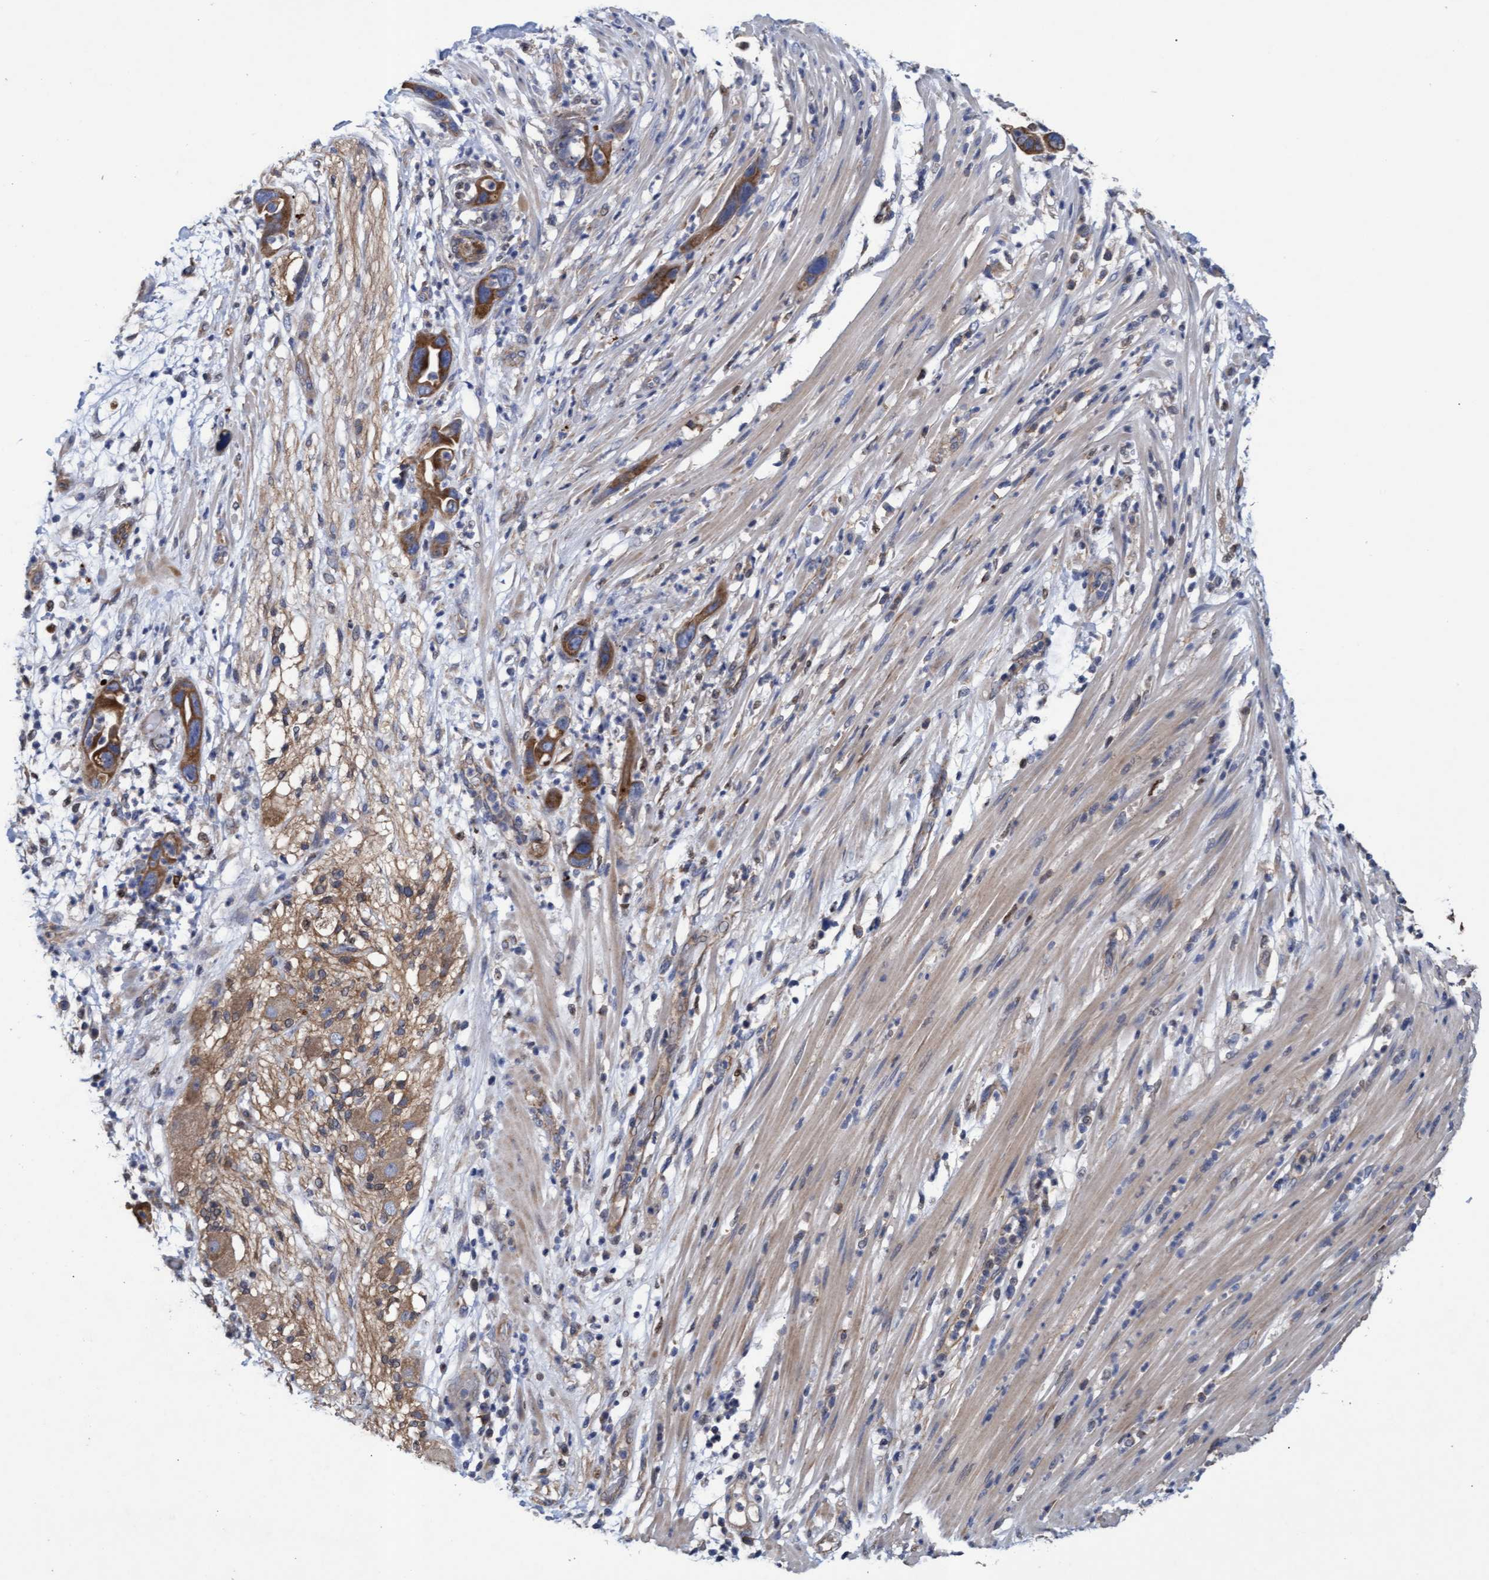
{"staining": {"intensity": "moderate", "quantity": ">75%", "location": "cytoplasmic/membranous"}, "tissue": "pancreatic cancer", "cell_type": "Tumor cells", "image_type": "cancer", "snomed": [{"axis": "morphology", "description": "Adenocarcinoma, NOS"}, {"axis": "topography", "description": "Pancreas"}], "caption": "The histopathology image exhibits immunohistochemical staining of pancreatic cancer (adenocarcinoma). There is moderate cytoplasmic/membranous expression is appreciated in approximately >75% of tumor cells.", "gene": "MRPL38", "patient": {"sex": "female", "age": 71}}